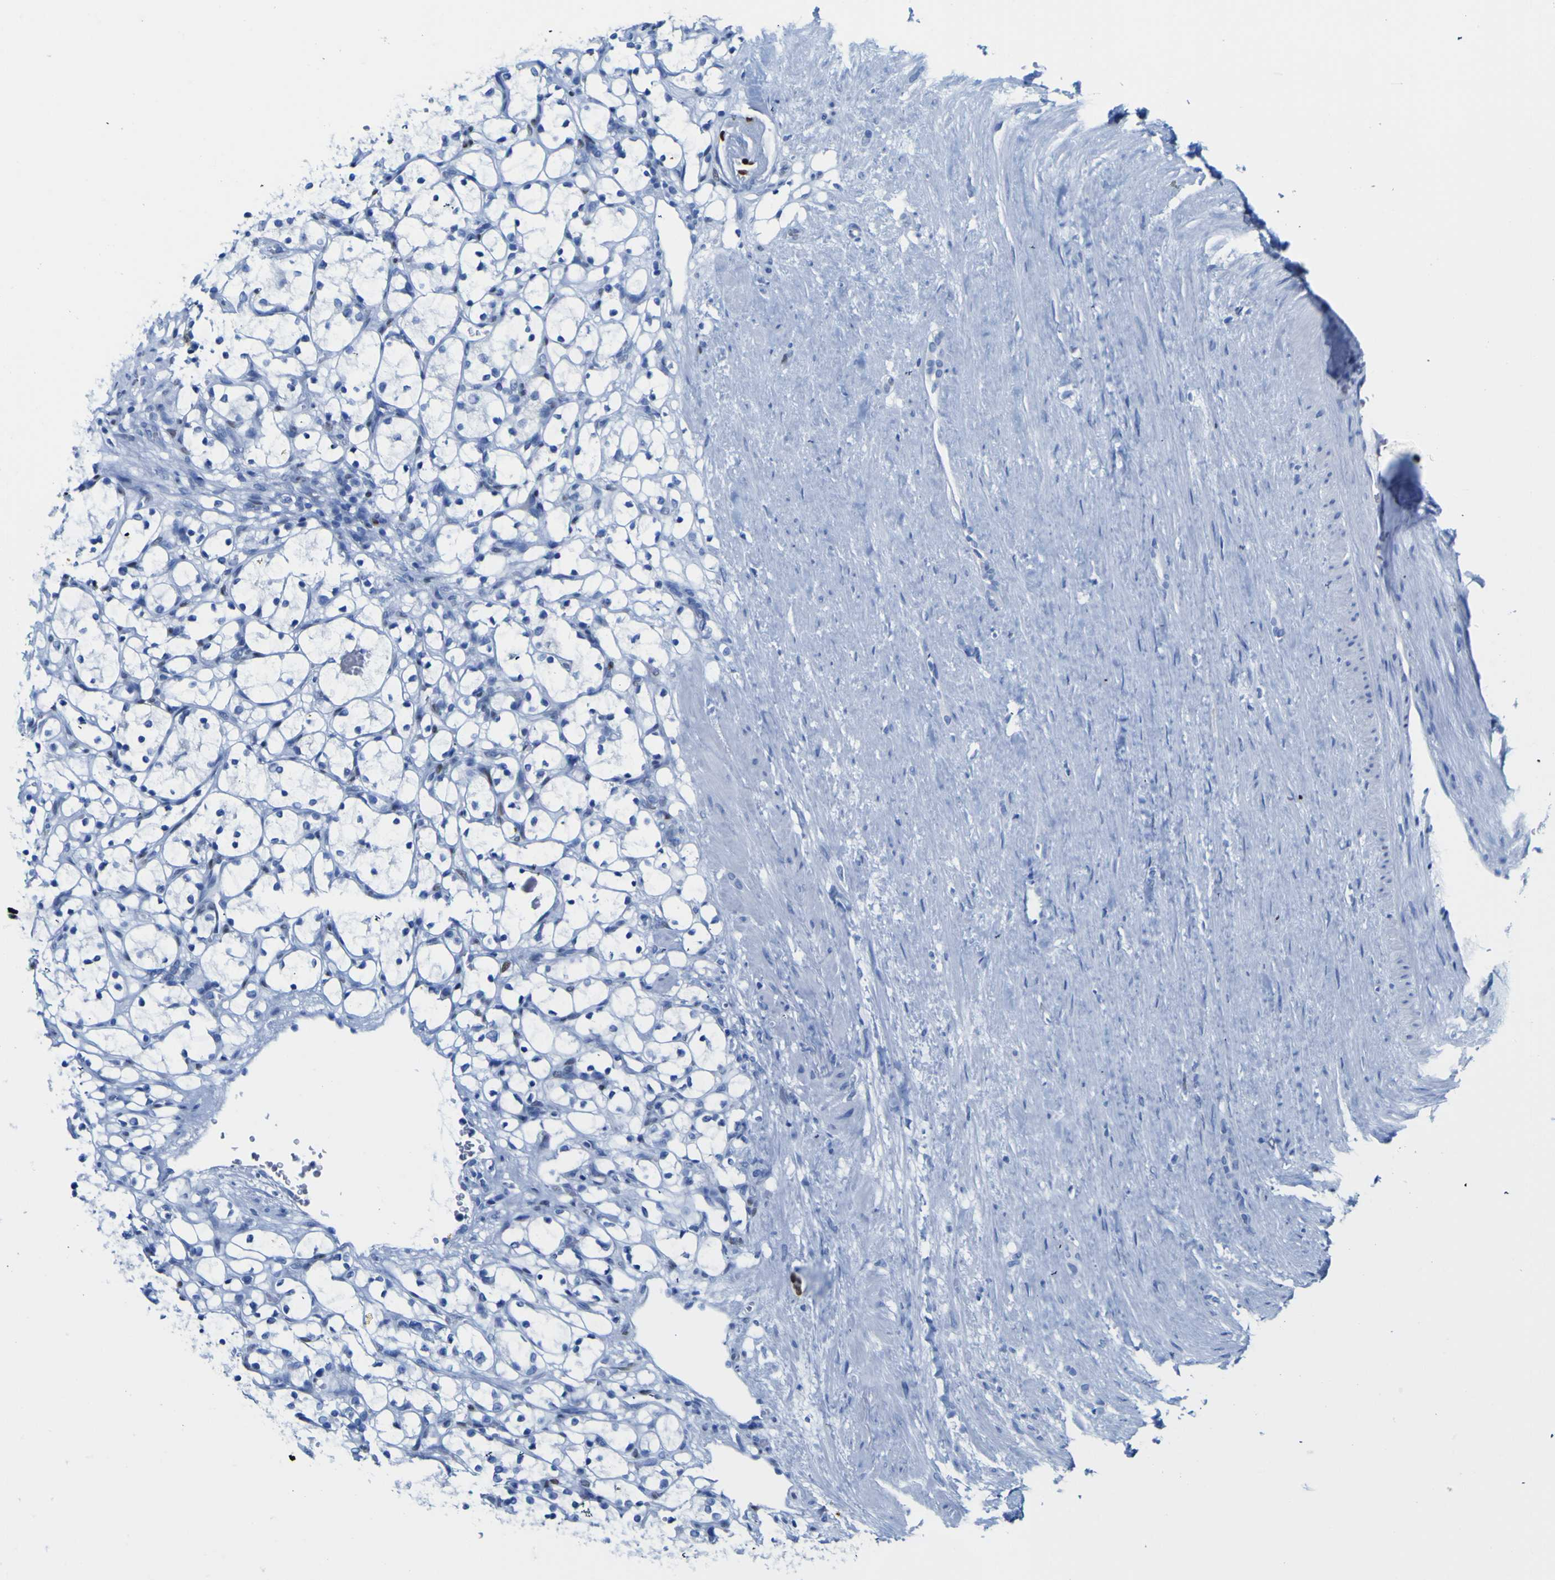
{"staining": {"intensity": "negative", "quantity": "none", "location": "none"}, "tissue": "renal cancer", "cell_type": "Tumor cells", "image_type": "cancer", "snomed": [{"axis": "morphology", "description": "Adenocarcinoma, NOS"}, {"axis": "topography", "description": "Kidney"}], "caption": "Micrograph shows no protein staining in tumor cells of renal cancer tissue.", "gene": "DACH1", "patient": {"sex": "female", "age": 69}}